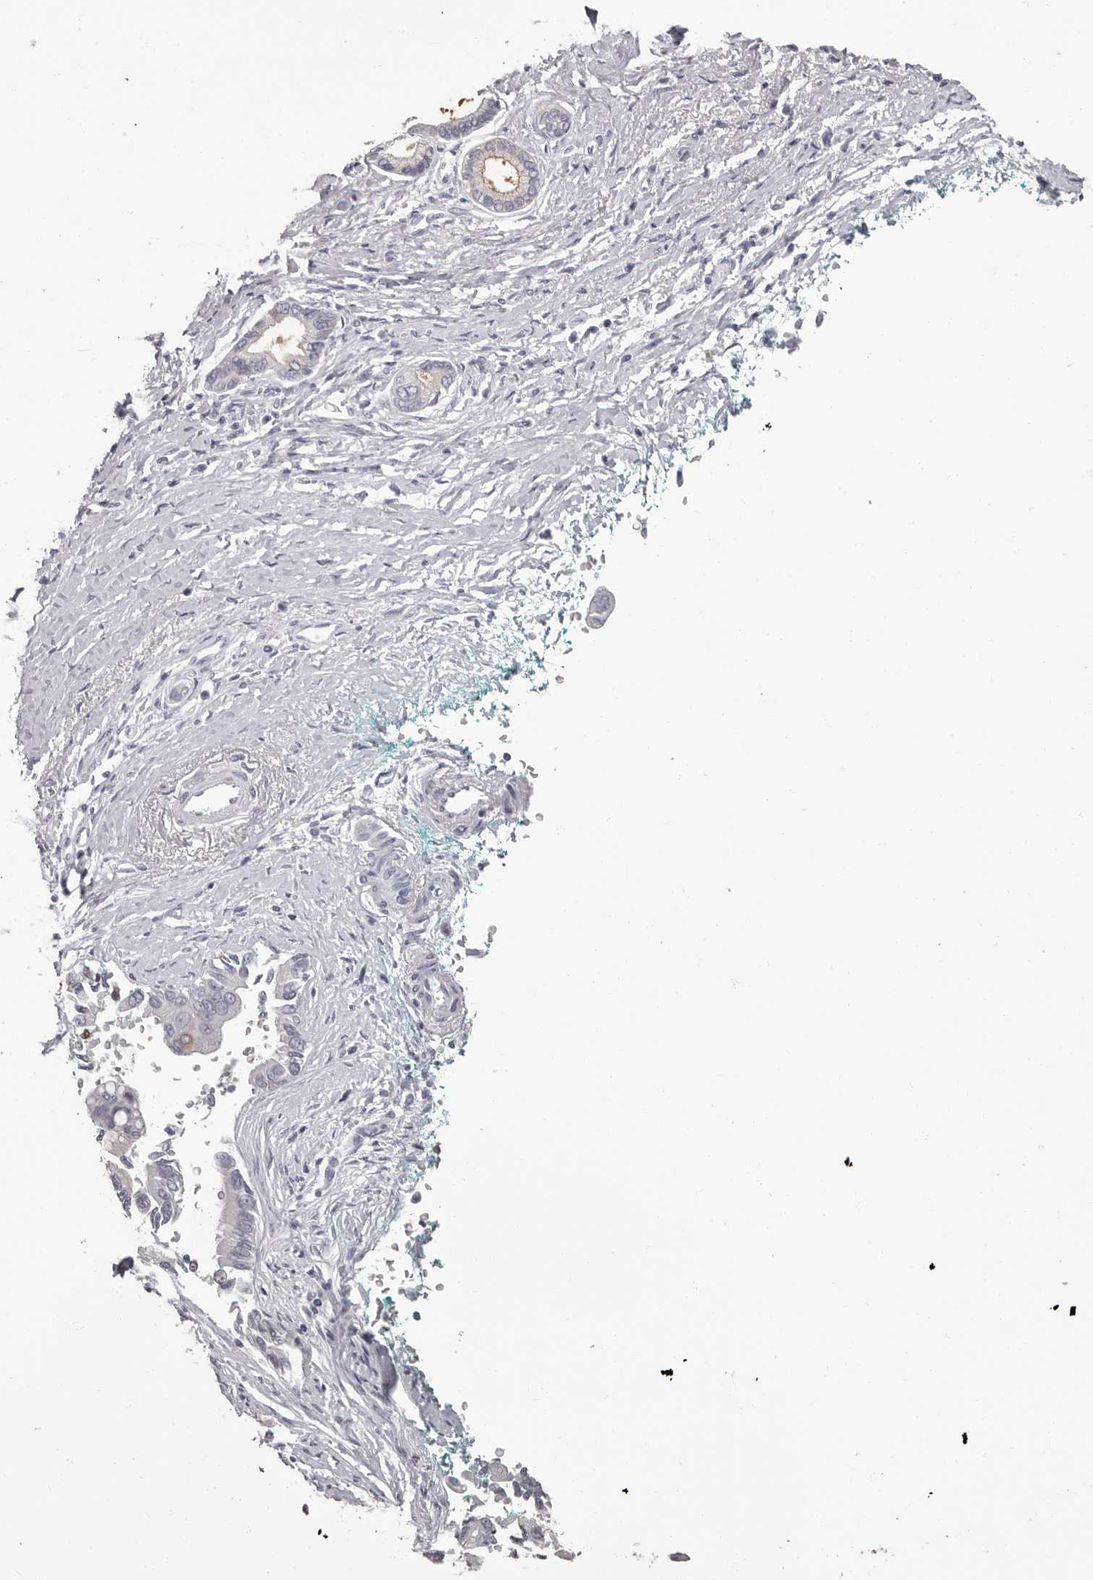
{"staining": {"intensity": "negative", "quantity": "none", "location": "none"}, "tissue": "pancreatic cancer", "cell_type": "Tumor cells", "image_type": "cancer", "snomed": [{"axis": "morphology", "description": "Adenocarcinoma, NOS"}, {"axis": "topography", "description": "Pancreas"}], "caption": "Immunohistochemistry (IHC) of human pancreatic cancer reveals no staining in tumor cells.", "gene": "APEH", "patient": {"sex": "male", "age": 78}}